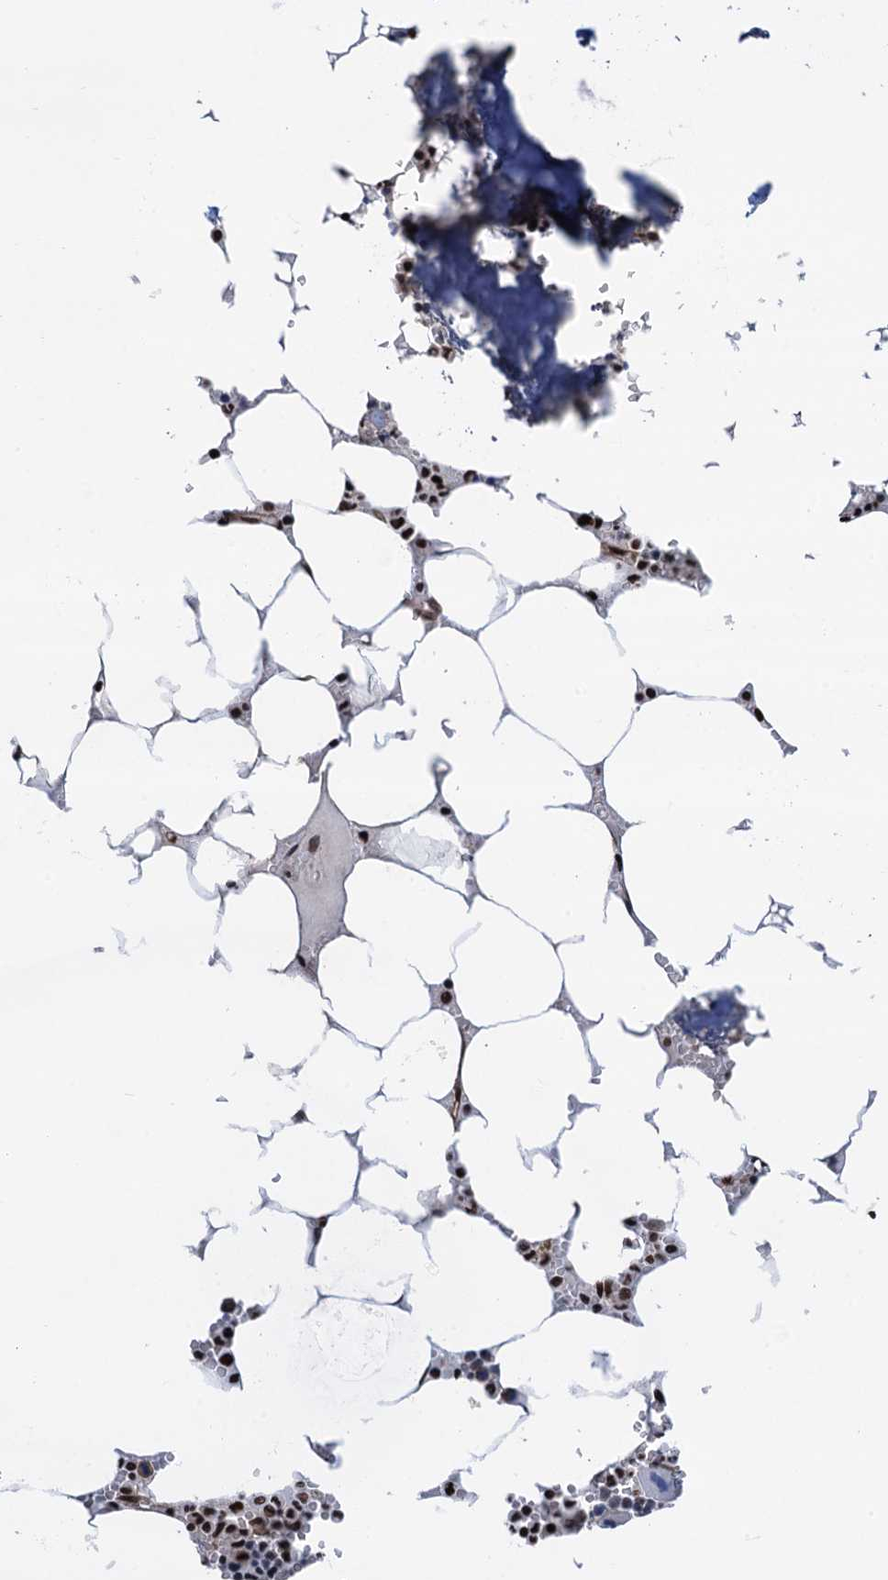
{"staining": {"intensity": "strong", "quantity": "25%-75%", "location": "nuclear"}, "tissue": "bone marrow", "cell_type": "Hematopoietic cells", "image_type": "normal", "snomed": [{"axis": "morphology", "description": "Normal tissue, NOS"}, {"axis": "topography", "description": "Bone marrow"}], "caption": "Protein expression by immunohistochemistry (IHC) exhibits strong nuclear expression in approximately 25%-75% of hematopoietic cells in normal bone marrow. (DAB IHC, brown staining for protein, blue staining for nuclei).", "gene": "PPP4R1", "patient": {"sex": "male", "age": 70}}